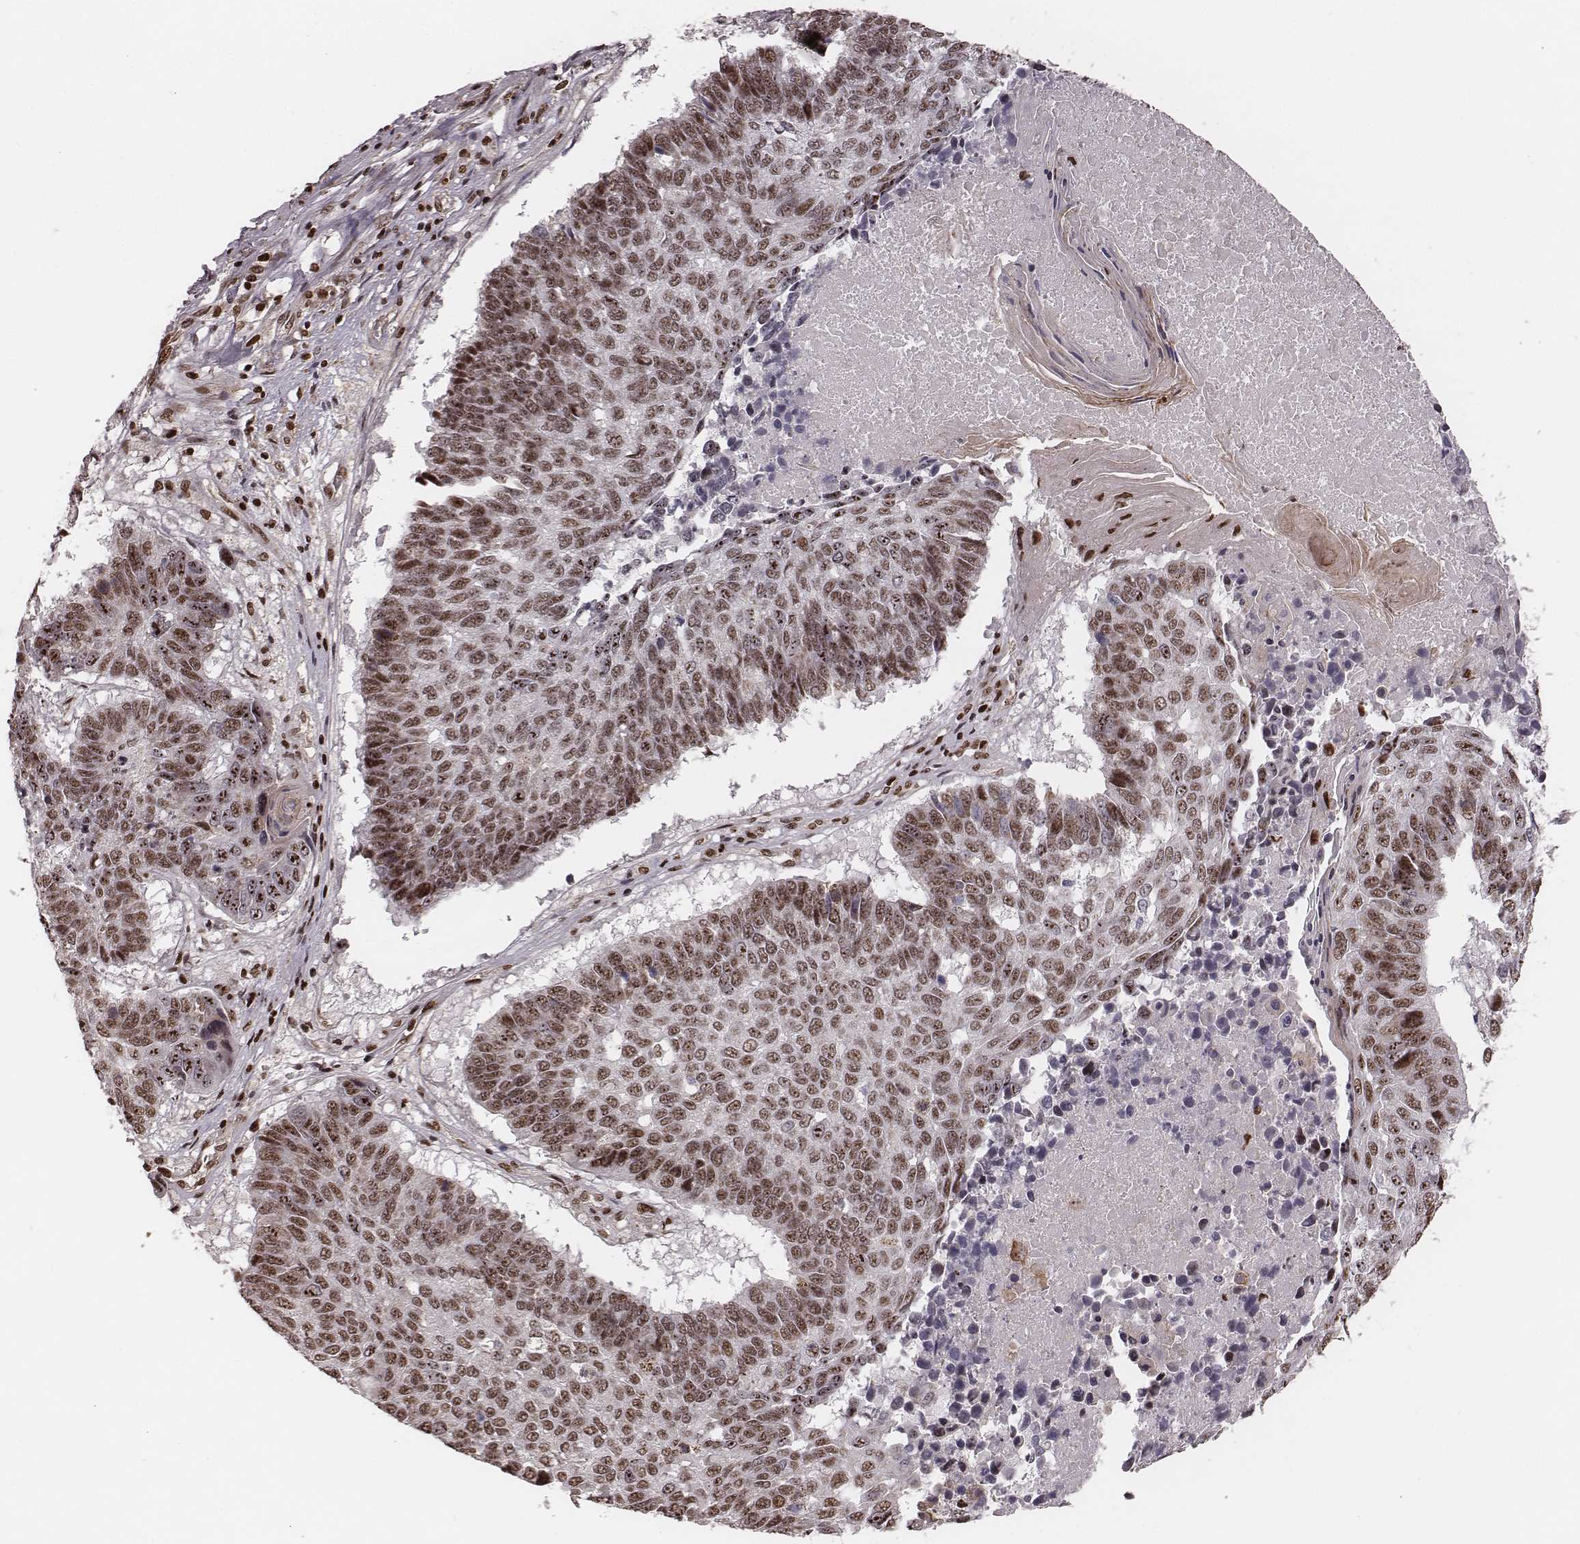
{"staining": {"intensity": "weak", "quantity": ">75%", "location": "nuclear"}, "tissue": "lung cancer", "cell_type": "Tumor cells", "image_type": "cancer", "snomed": [{"axis": "morphology", "description": "Squamous cell carcinoma, NOS"}, {"axis": "topography", "description": "Lung"}], "caption": "Tumor cells show low levels of weak nuclear staining in approximately >75% of cells in lung cancer (squamous cell carcinoma).", "gene": "VRK3", "patient": {"sex": "male", "age": 73}}